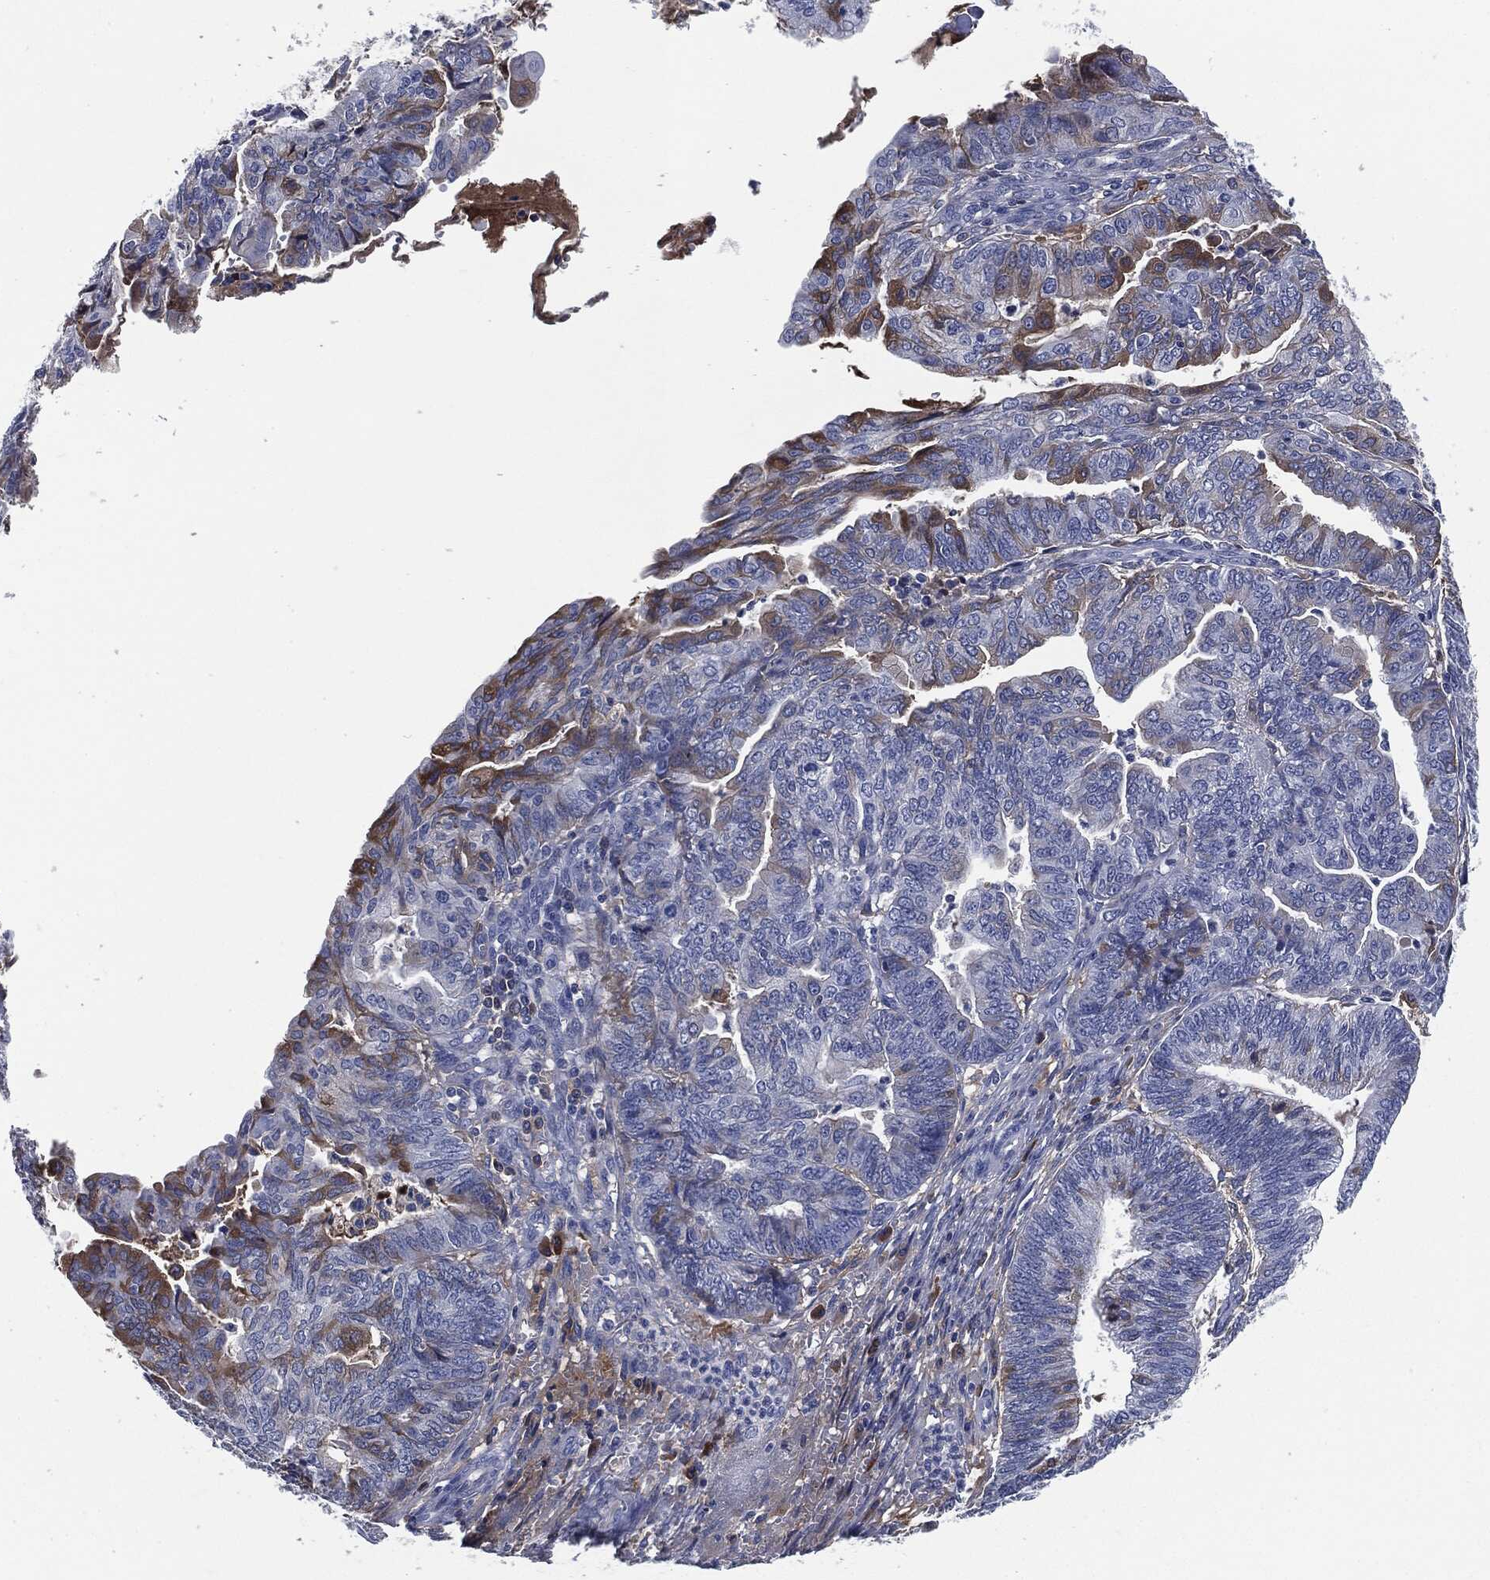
{"staining": {"intensity": "strong", "quantity": "<25%", "location": "cytoplasmic/membranous"}, "tissue": "endometrial cancer", "cell_type": "Tumor cells", "image_type": "cancer", "snomed": [{"axis": "morphology", "description": "Adenocarcinoma, NOS"}, {"axis": "topography", "description": "Endometrium"}], "caption": "This is a histology image of immunohistochemistry (IHC) staining of endometrial cancer (adenocarcinoma), which shows strong staining in the cytoplasmic/membranous of tumor cells.", "gene": "SIGLEC7", "patient": {"sex": "female", "age": 82}}